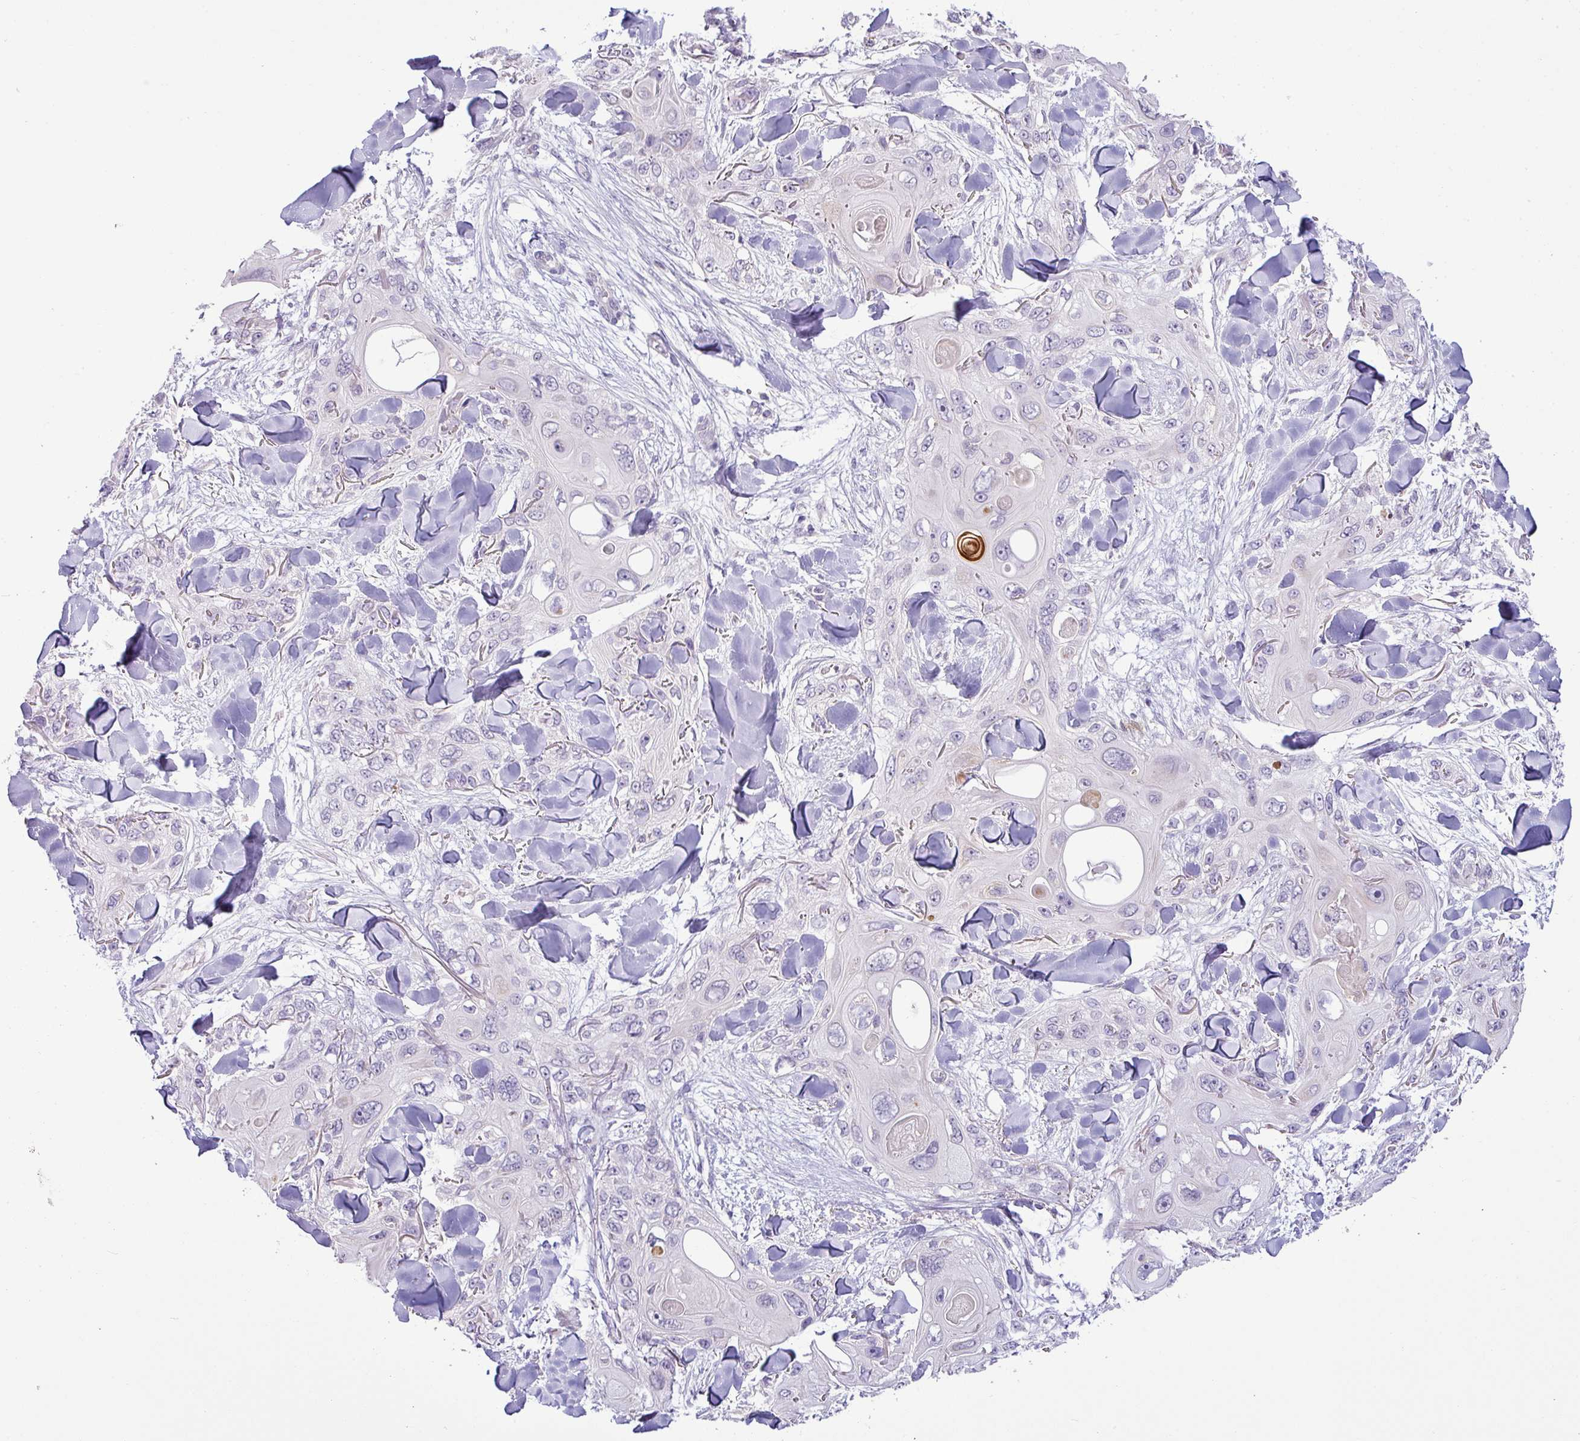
{"staining": {"intensity": "negative", "quantity": "none", "location": "none"}, "tissue": "skin cancer", "cell_type": "Tumor cells", "image_type": "cancer", "snomed": [{"axis": "morphology", "description": "Normal tissue, NOS"}, {"axis": "morphology", "description": "Squamous cell carcinoma, NOS"}, {"axis": "topography", "description": "Skin"}], "caption": "High magnification brightfield microscopy of squamous cell carcinoma (skin) stained with DAB (brown) and counterstained with hematoxylin (blue): tumor cells show no significant expression.", "gene": "HBEGF", "patient": {"sex": "male", "age": 72}}